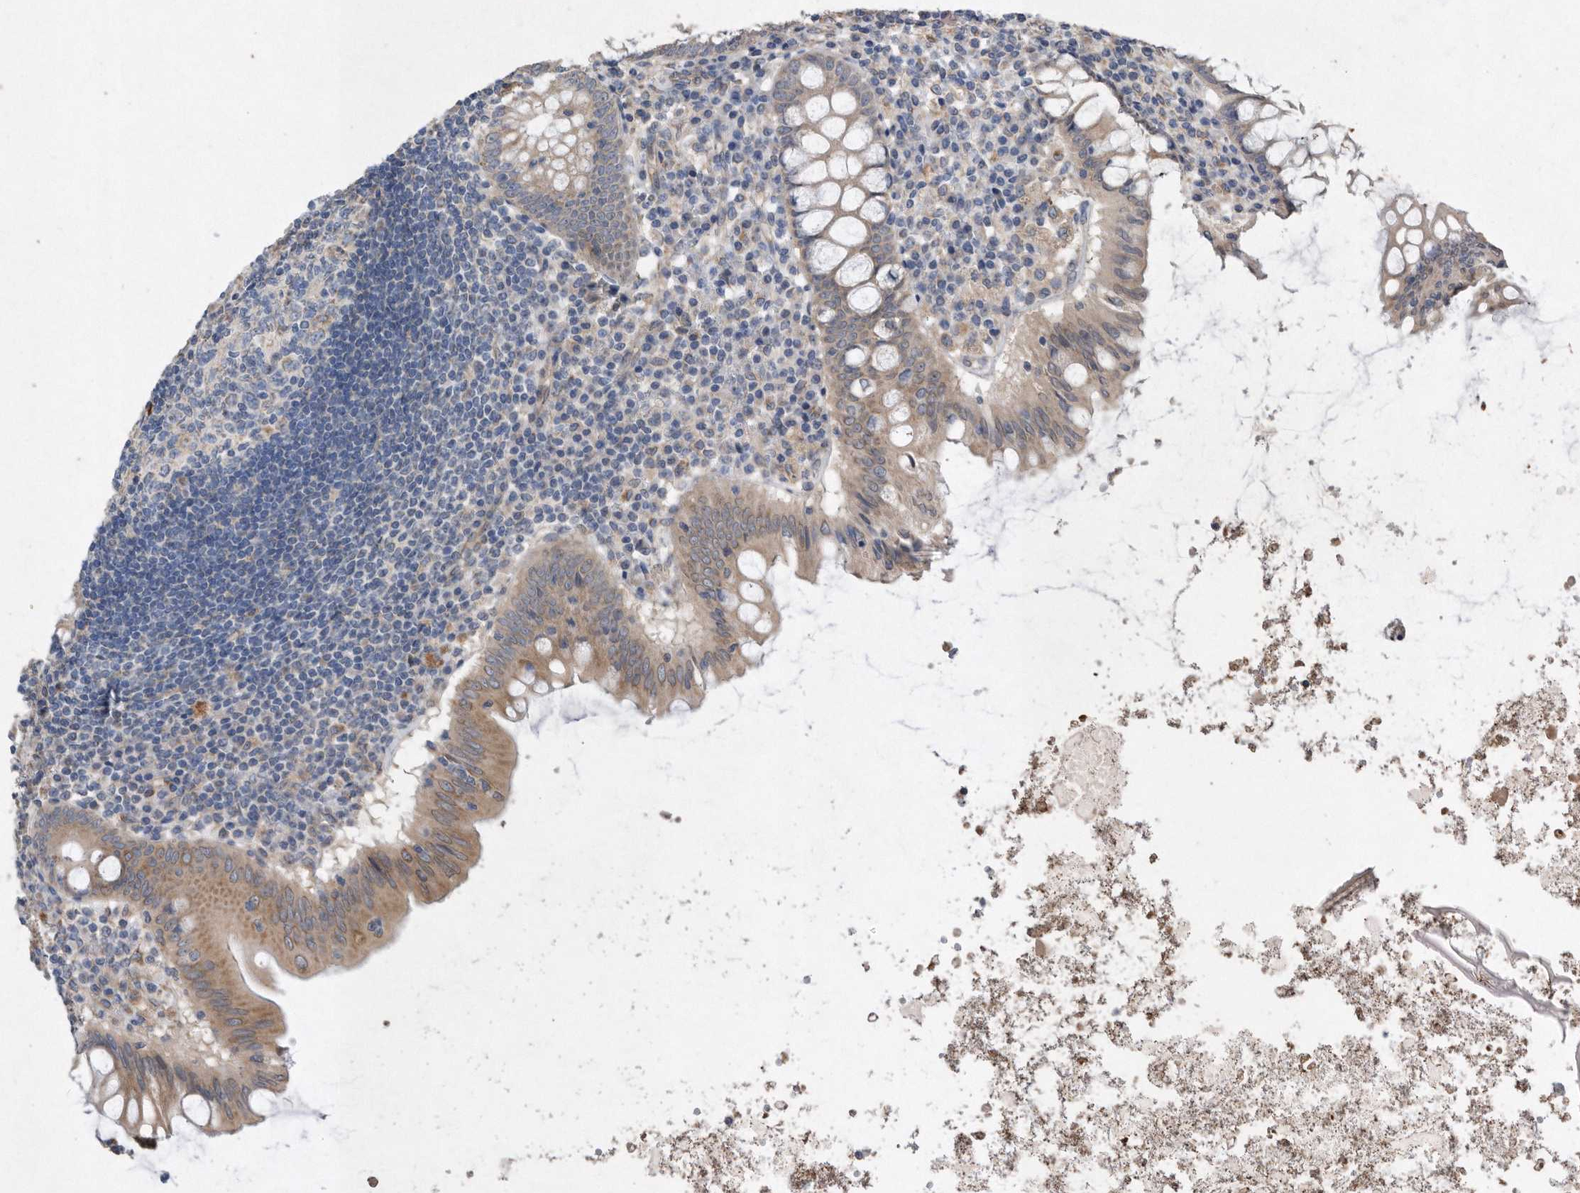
{"staining": {"intensity": "moderate", "quantity": ">75%", "location": "cytoplasmic/membranous"}, "tissue": "appendix", "cell_type": "Glandular cells", "image_type": "normal", "snomed": [{"axis": "morphology", "description": "Normal tissue, NOS"}, {"axis": "topography", "description": "Appendix"}], "caption": "Protein analysis of normal appendix reveals moderate cytoplasmic/membranous staining in approximately >75% of glandular cells.", "gene": "PON2", "patient": {"sex": "female", "age": 54}}